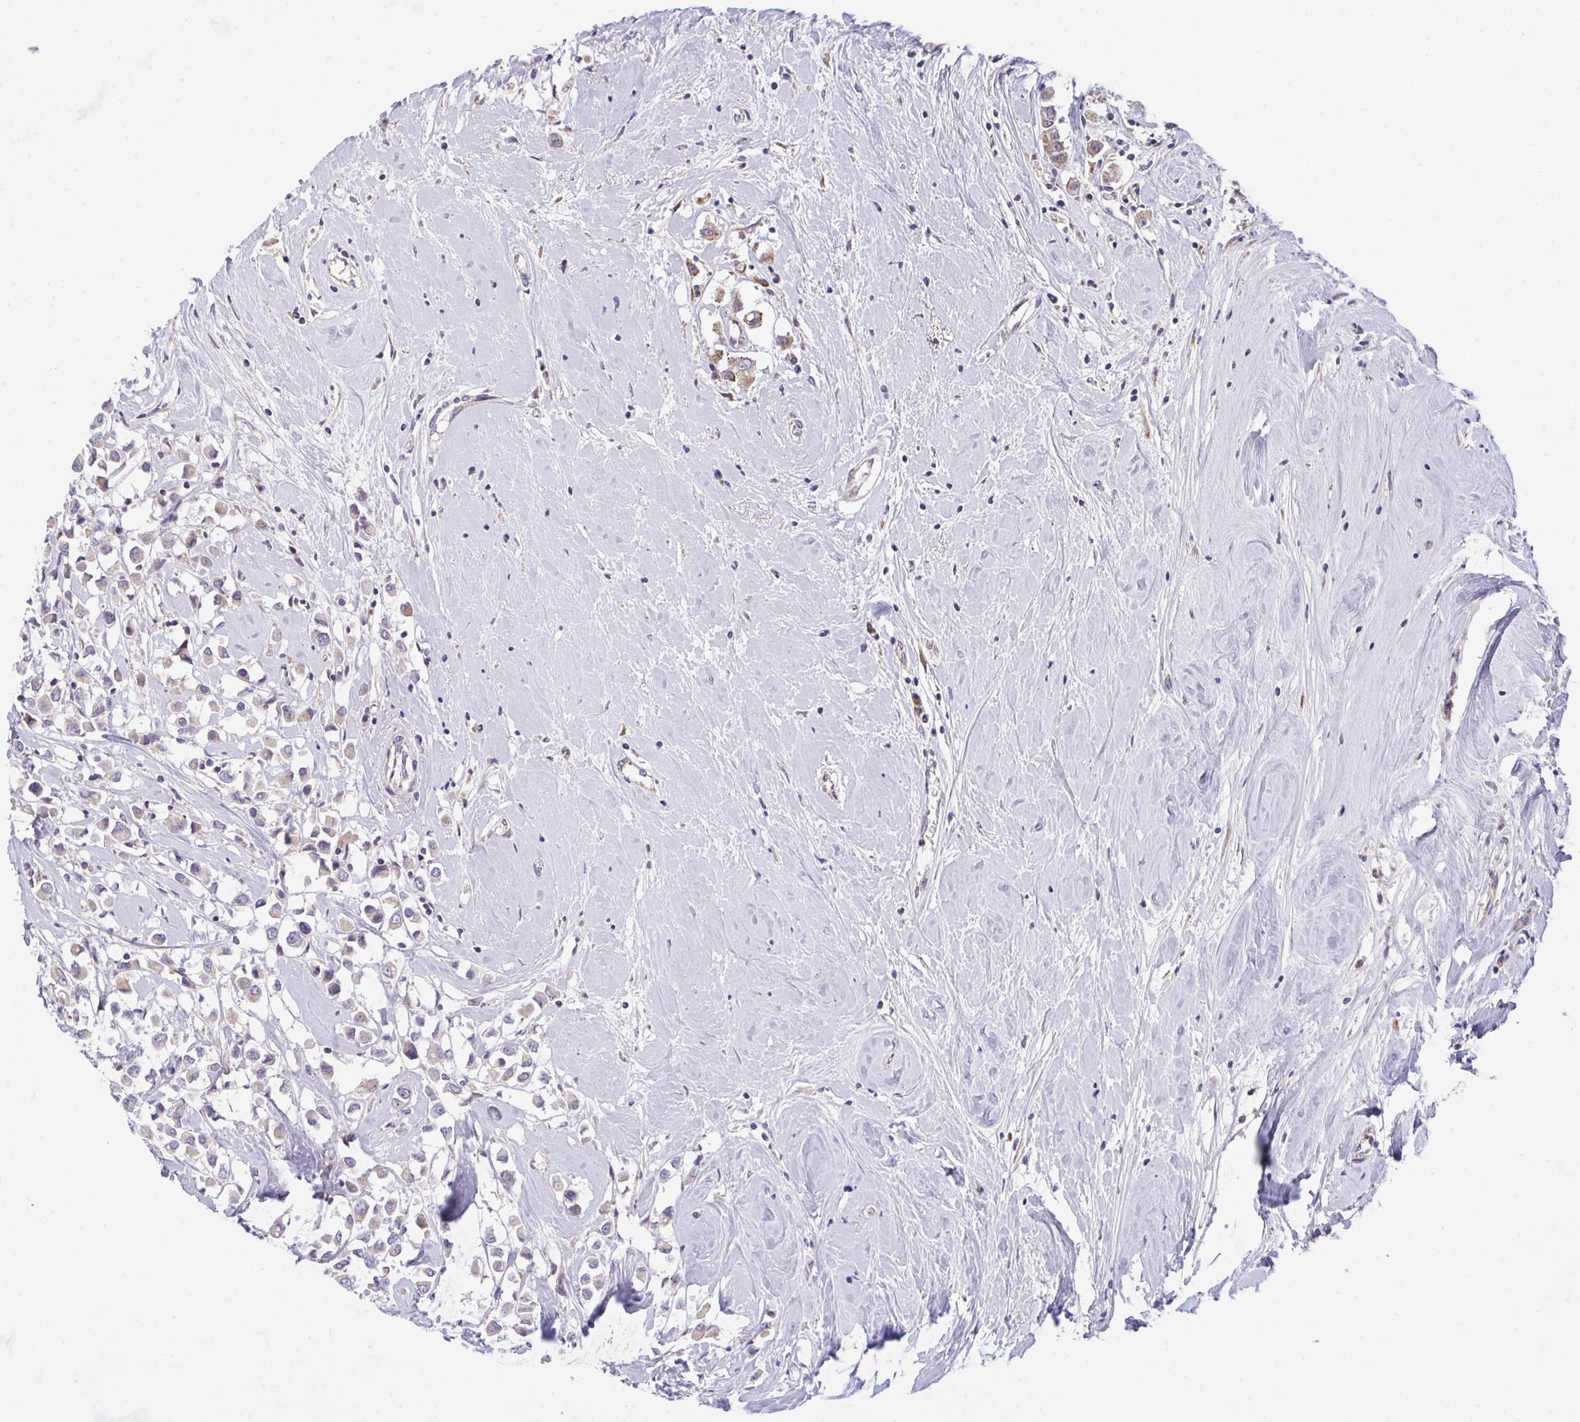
{"staining": {"intensity": "moderate", "quantity": "25%-75%", "location": "cytoplasmic/membranous"}, "tissue": "breast cancer", "cell_type": "Tumor cells", "image_type": "cancer", "snomed": [{"axis": "morphology", "description": "Duct carcinoma"}, {"axis": "topography", "description": "Breast"}], "caption": "Immunohistochemical staining of human breast cancer (invasive ductal carcinoma) exhibits moderate cytoplasmic/membranous protein expression in approximately 25%-75% of tumor cells.", "gene": "CEP63", "patient": {"sex": "female", "age": 61}}